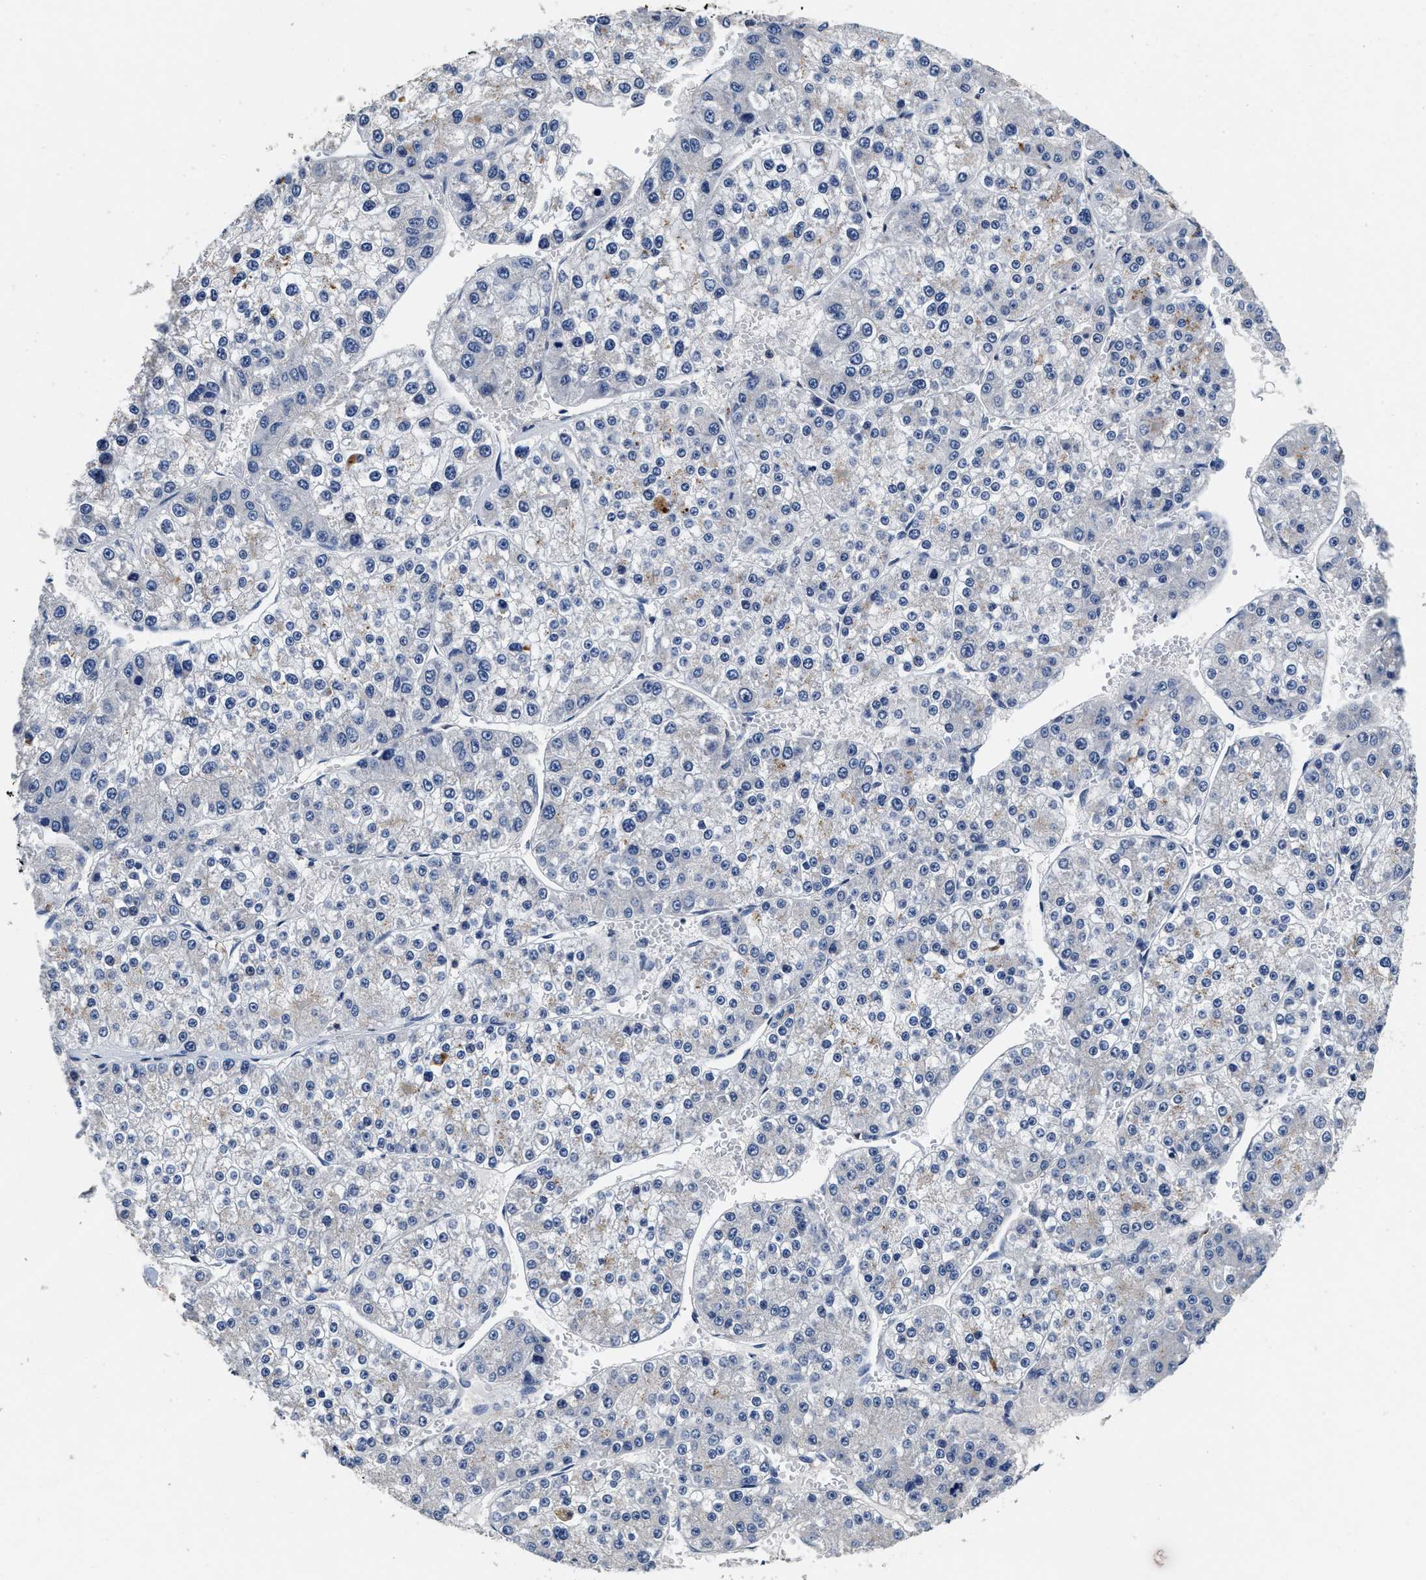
{"staining": {"intensity": "negative", "quantity": "none", "location": "none"}, "tissue": "liver cancer", "cell_type": "Tumor cells", "image_type": "cancer", "snomed": [{"axis": "morphology", "description": "Carcinoma, Hepatocellular, NOS"}, {"axis": "topography", "description": "Liver"}], "caption": "Tumor cells are negative for protein expression in human hepatocellular carcinoma (liver). The staining was performed using DAB to visualize the protein expression in brown, while the nuclei were stained in blue with hematoxylin (Magnification: 20x).", "gene": "ANKIB1", "patient": {"sex": "female", "age": 73}}